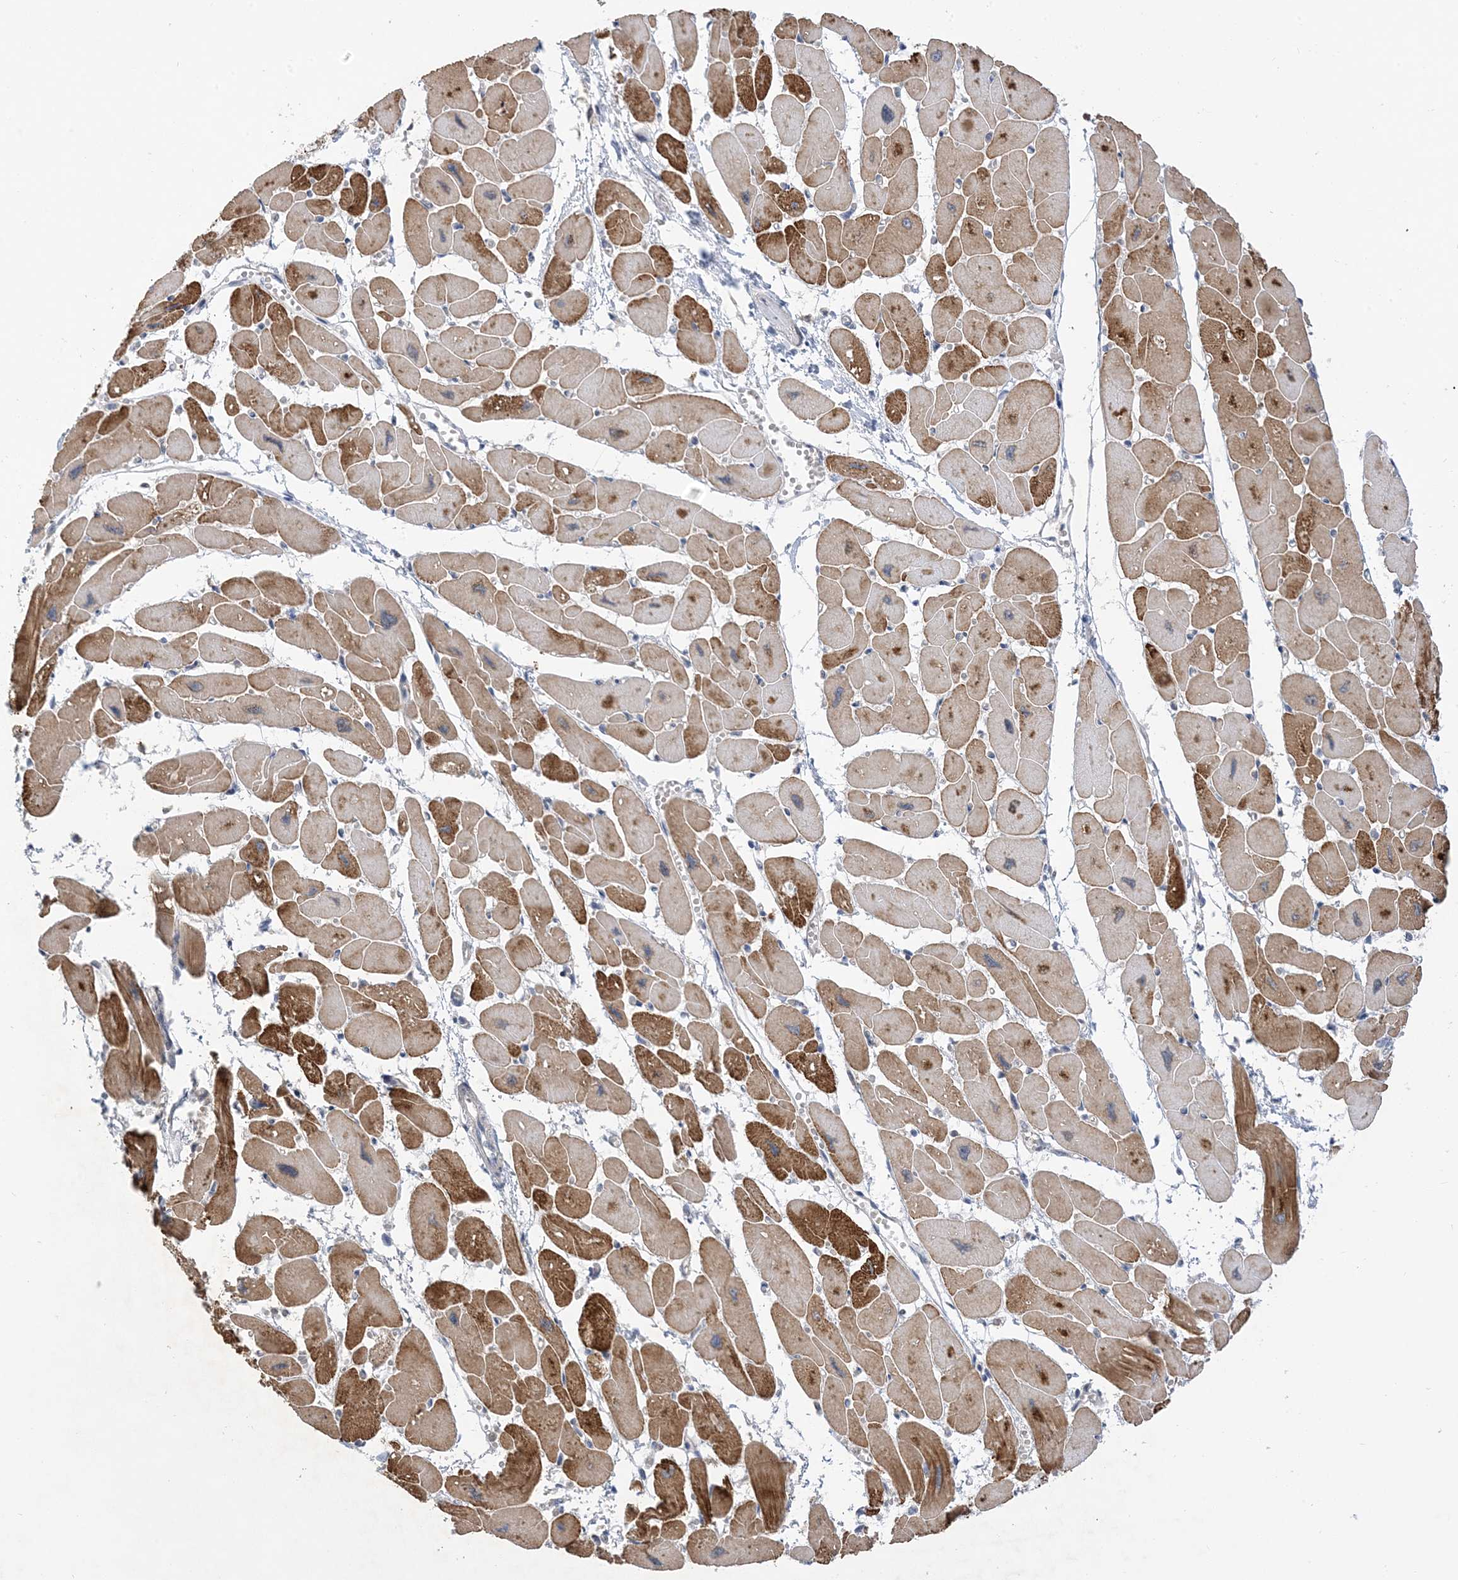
{"staining": {"intensity": "strong", "quantity": "25%-75%", "location": "cytoplasmic/membranous"}, "tissue": "heart muscle", "cell_type": "Cardiomyocytes", "image_type": "normal", "snomed": [{"axis": "morphology", "description": "Normal tissue, NOS"}, {"axis": "topography", "description": "Heart"}], "caption": "A high amount of strong cytoplasmic/membranous positivity is appreciated in about 25%-75% of cardiomyocytes in normal heart muscle.", "gene": "WDR26", "patient": {"sex": "female", "age": 54}}